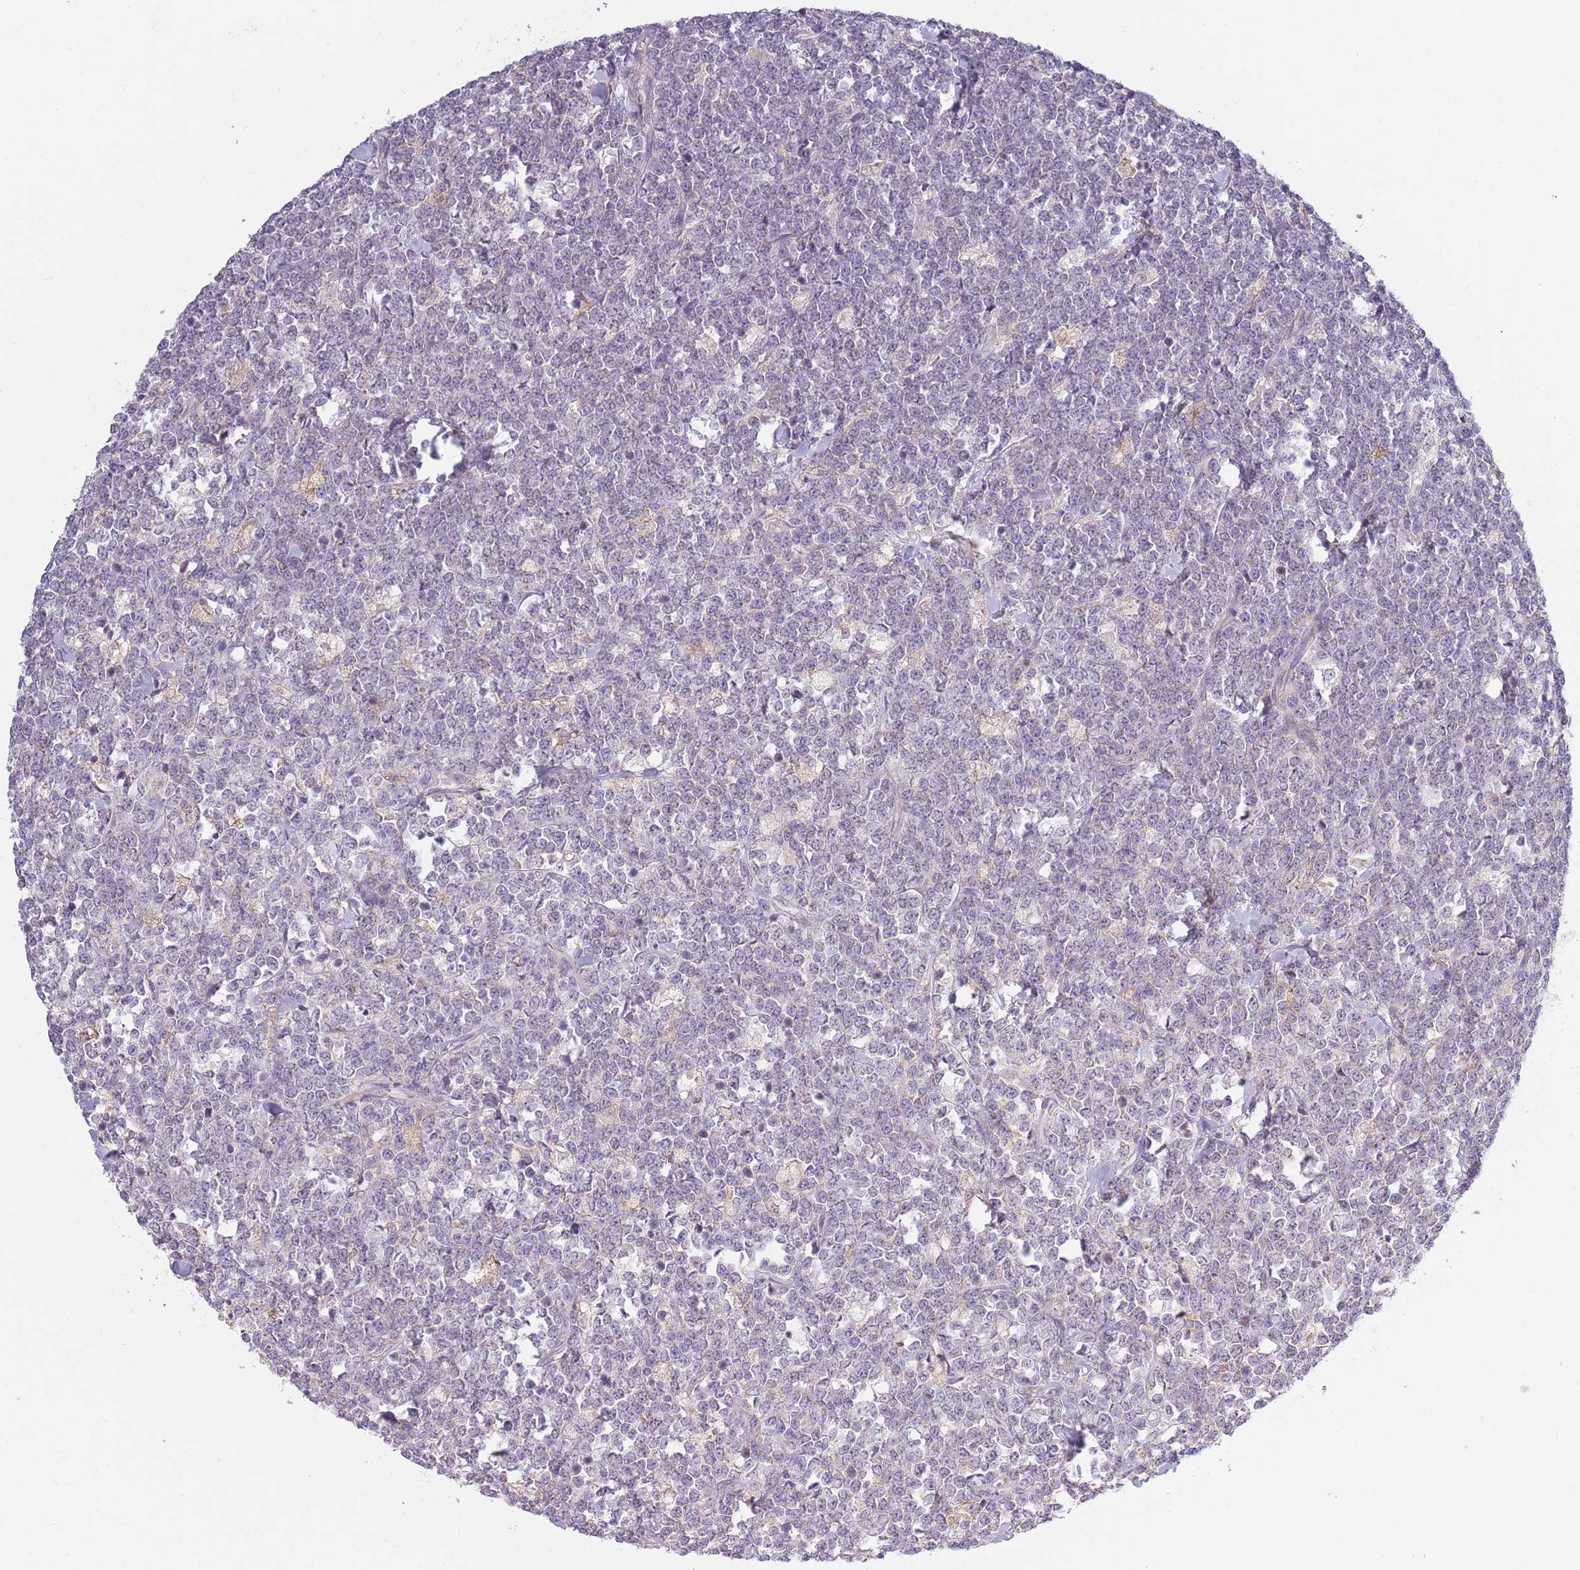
{"staining": {"intensity": "negative", "quantity": "none", "location": "none"}, "tissue": "lymphoma", "cell_type": "Tumor cells", "image_type": "cancer", "snomed": [{"axis": "morphology", "description": "Malignant lymphoma, non-Hodgkin's type, High grade"}, {"axis": "topography", "description": "Small intestine"}], "caption": "Immunohistochemical staining of human malignant lymphoma, non-Hodgkin's type (high-grade) exhibits no significant positivity in tumor cells.", "gene": "COQ5", "patient": {"sex": "male", "age": 8}}